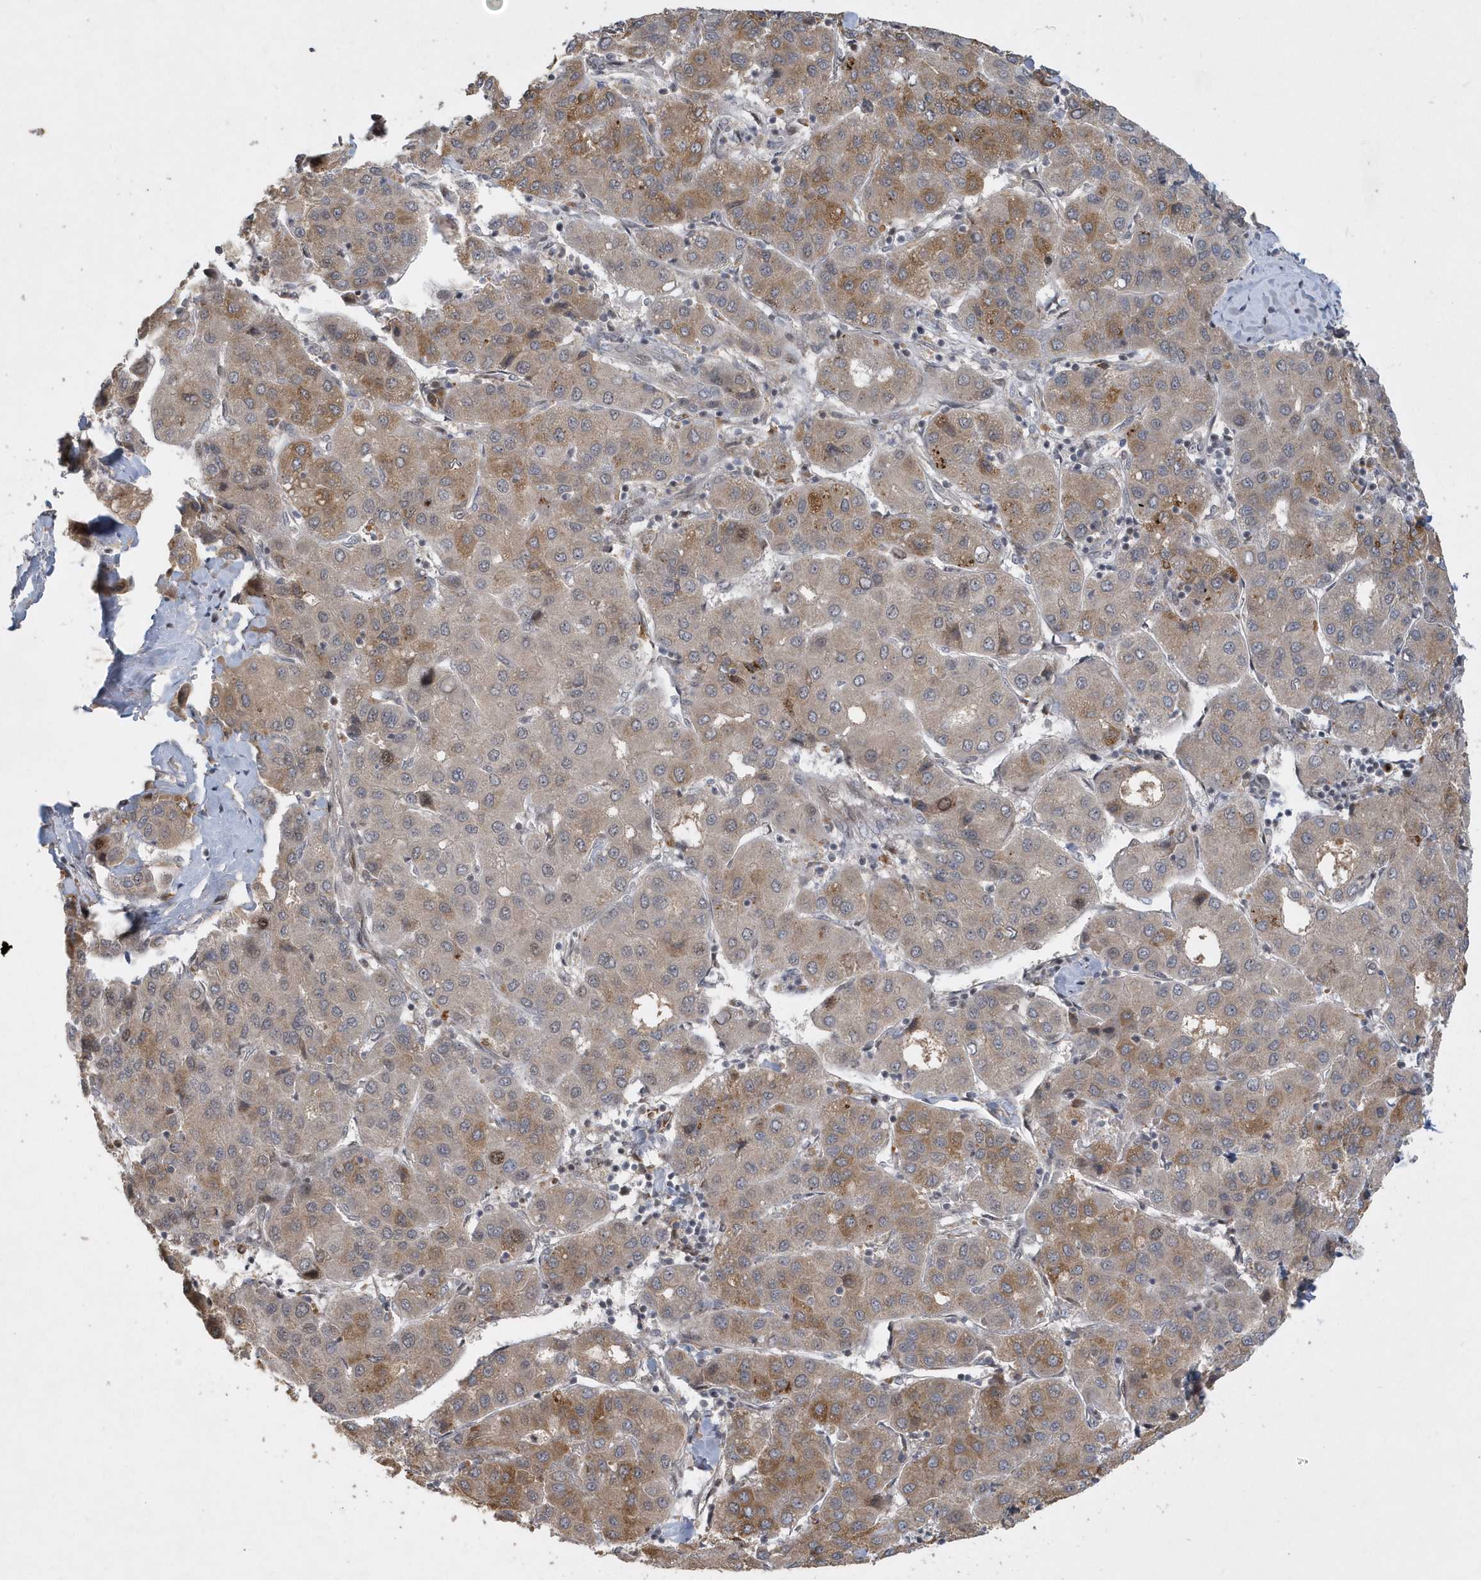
{"staining": {"intensity": "moderate", "quantity": ">75%", "location": "cytoplasmic/membranous,nuclear"}, "tissue": "liver cancer", "cell_type": "Tumor cells", "image_type": "cancer", "snomed": [{"axis": "morphology", "description": "Carcinoma, Hepatocellular, NOS"}, {"axis": "topography", "description": "Liver"}], "caption": "This is a photomicrograph of immunohistochemistry staining of liver hepatocellular carcinoma, which shows moderate positivity in the cytoplasmic/membranous and nuclear of tumor cells.", "gene": "TRAIP", "patient": {"sex": "male", "age": 65}}